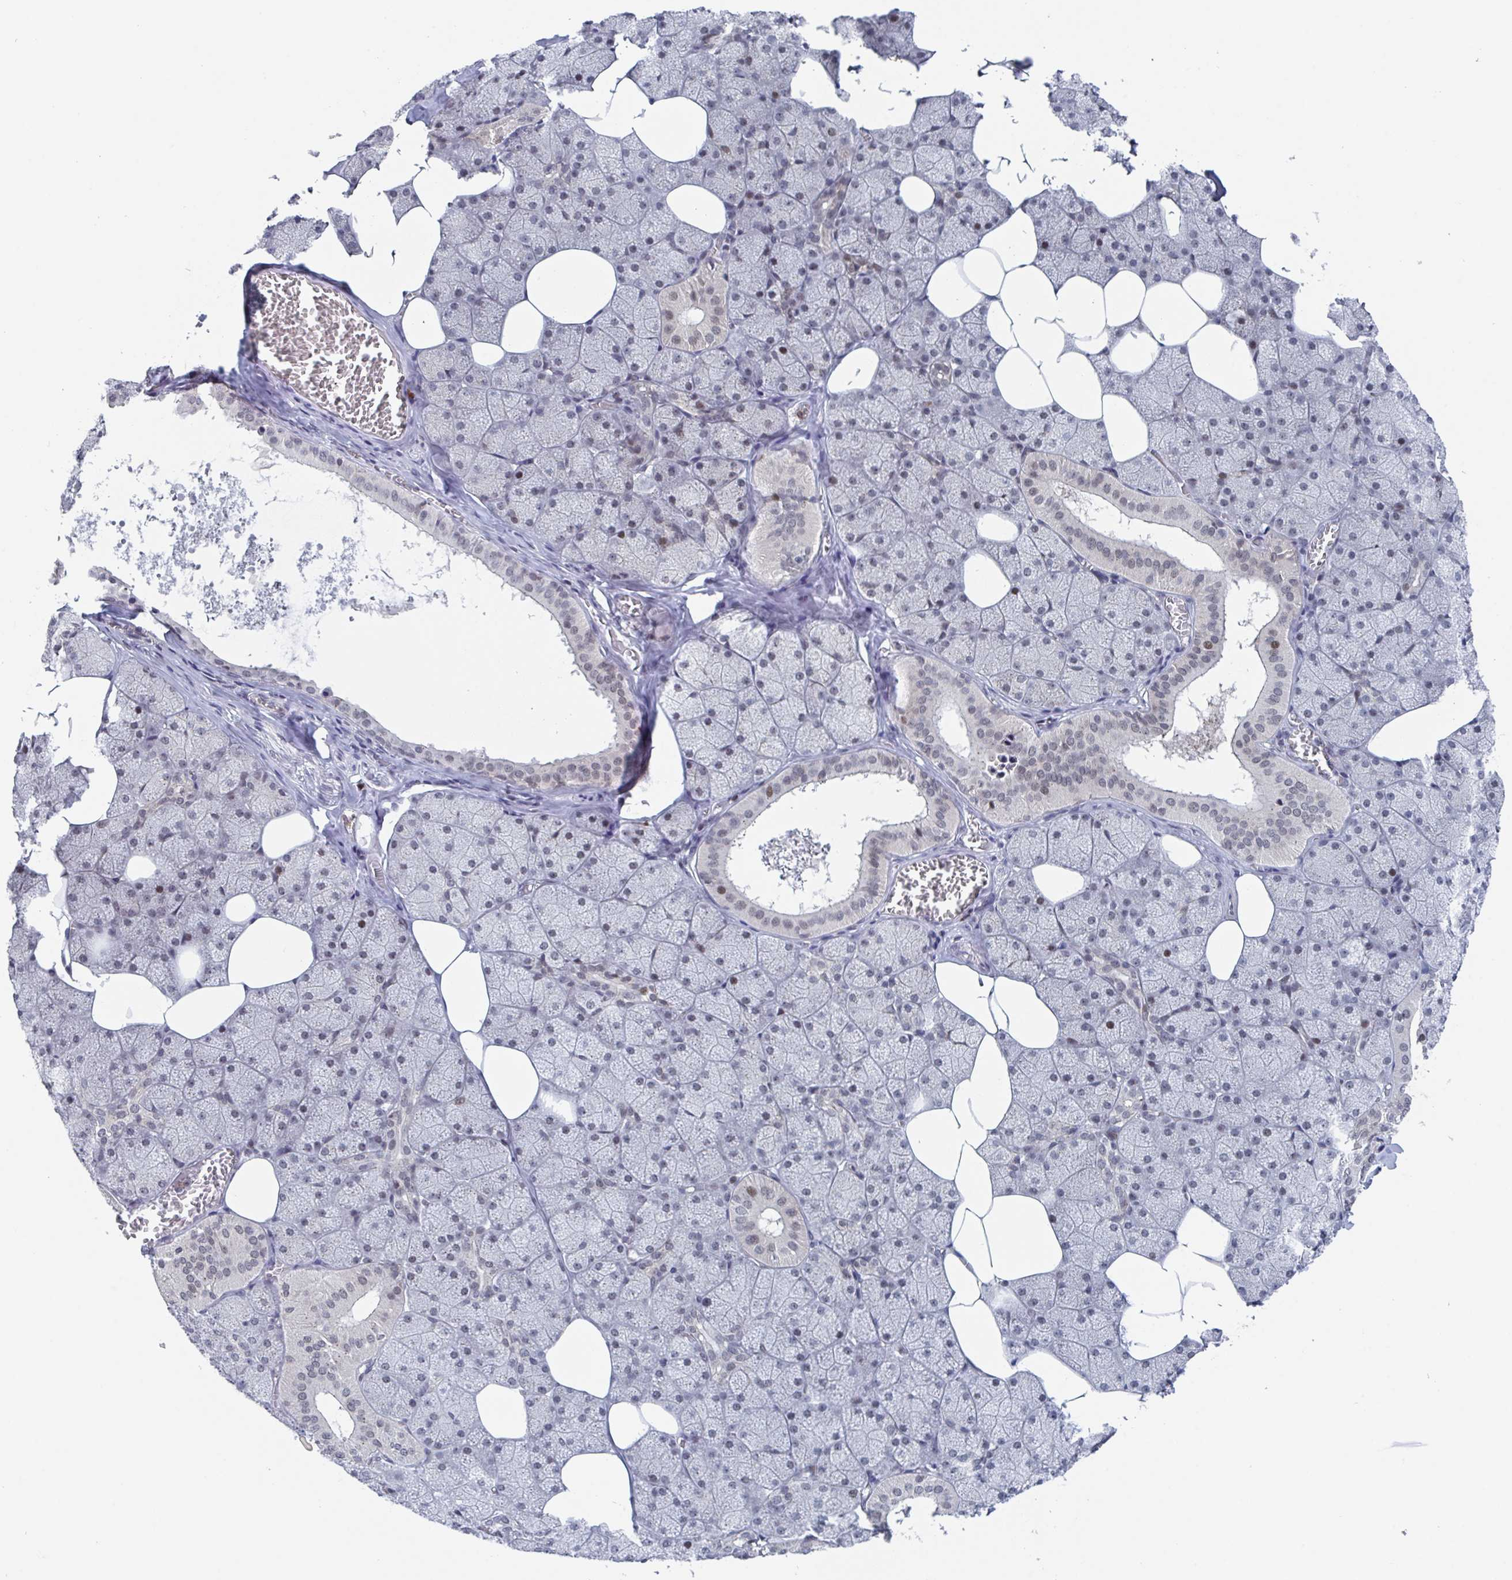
{"staining": {"intensity": "moderate", "quantity": "25%-75%", "location": "nuclear"}, "tissue": "salivary gland", "cell_type": "Glandular cells", "image_type": "normal", "snomed": [{"axis": "morphology", "description": "Normal tissue, NOS"}, {"axis": "topography", "description": "Salivary gland"}, {"axis": "topography", "description": "Peripheral nerve tissue"}], "caption": "Salivary gland stained with DAB (3,3'-diaminobenzidine) IHC exhibits medium levels of moderate nuclear staining in about 25%-75% of glandular cells.", "gene": "RNF212", "patient": {"sex": "male", "age": 38}}